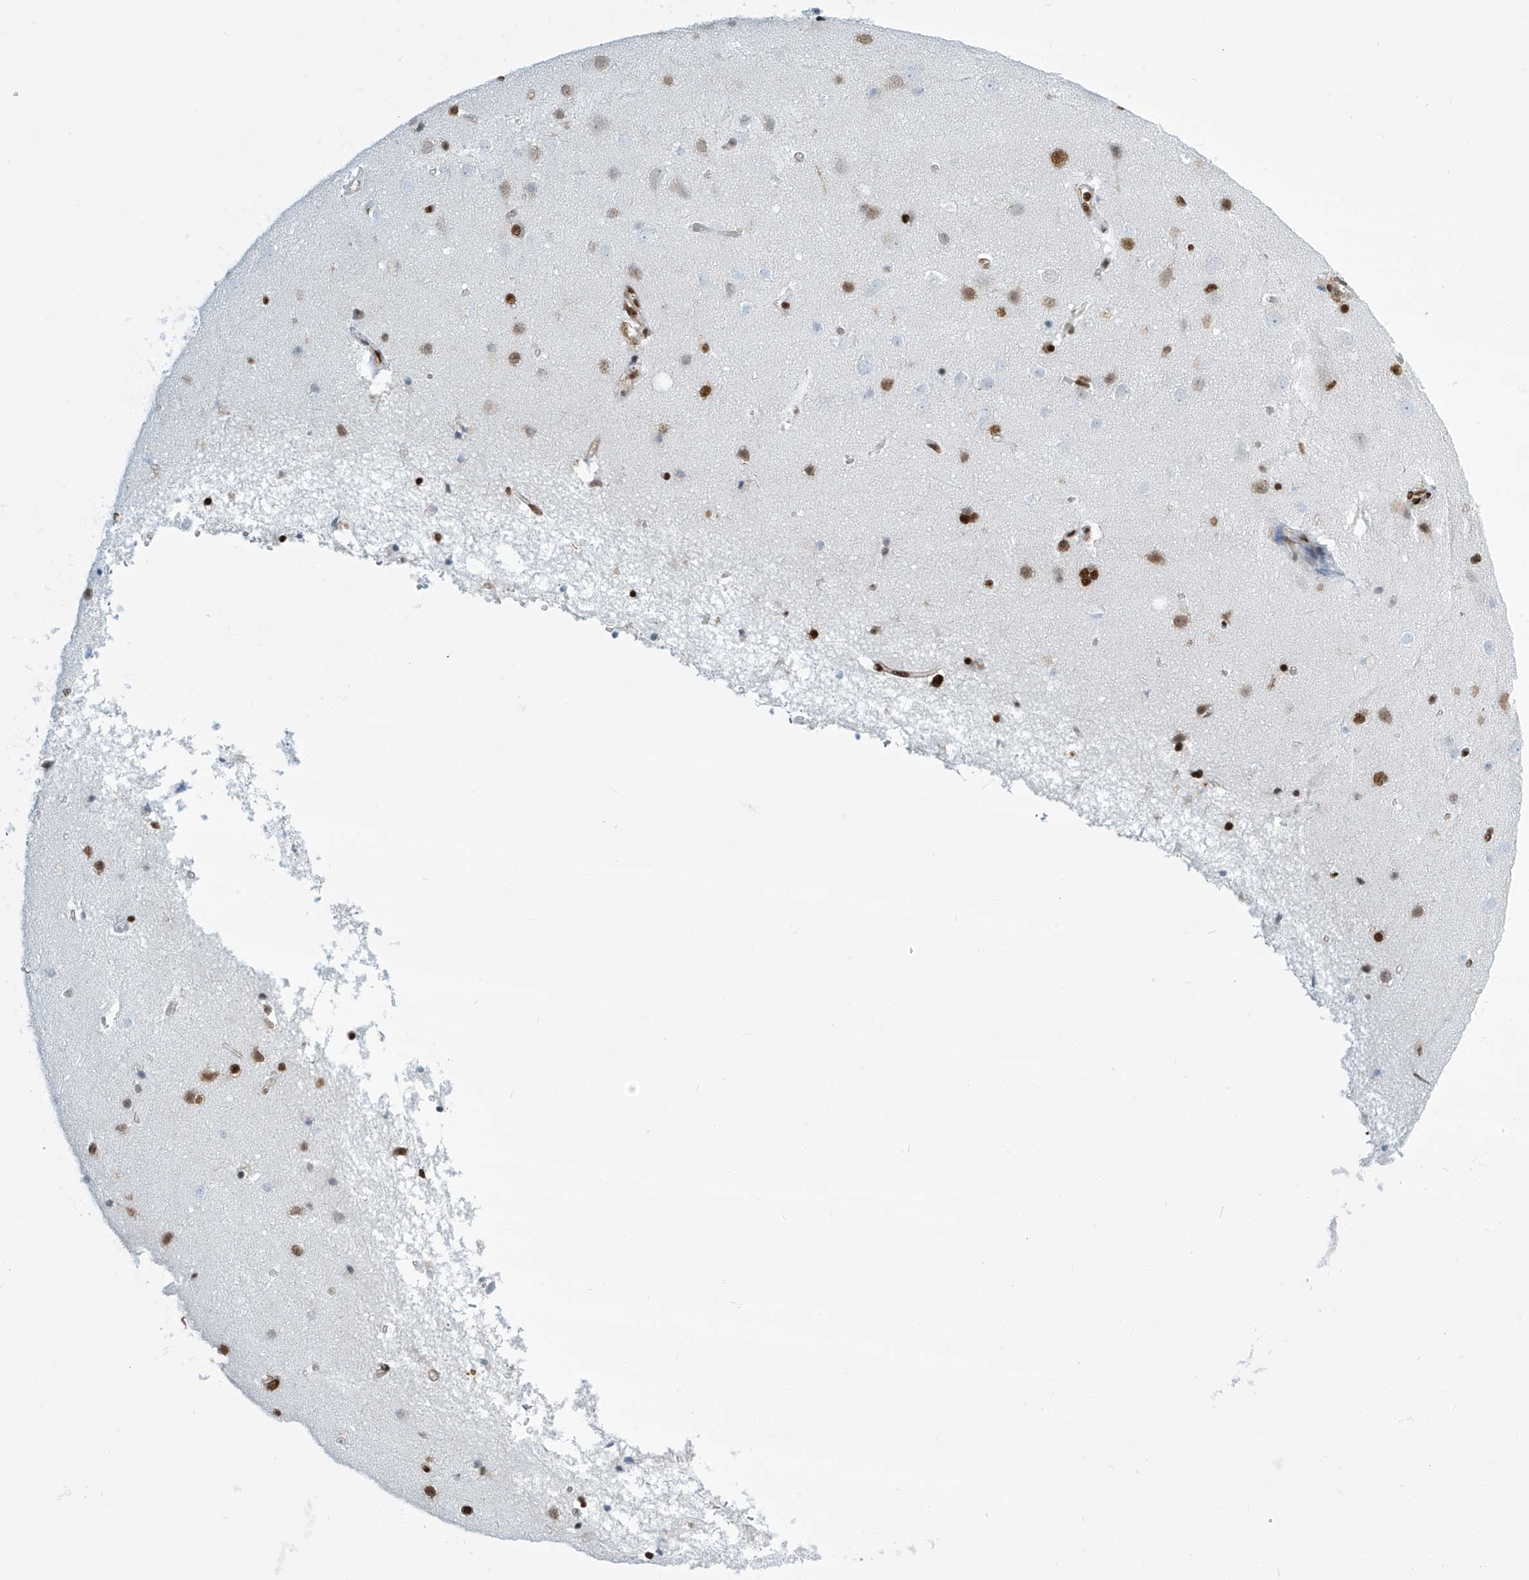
{"staining": {"intensity": "moderate", "quantity": ">75%", "location": "nuclear"}, "tissue": "cerebral cortex", "cell_type": "Endothelial cells", "image_type": "normal", "snomed": [{"axis": "morphology", "description": "Normal tissue, NOS"}, {"axis": "topography", "description": "Cerebral cortex"}], "caption": "Endothelial cells exhibit moderate nuclear staining in about >75% of cells in unremarkable cerebral cortex.", "gene": "ENSG00000257390", "patient": {"sex": "male", "age": 54}}